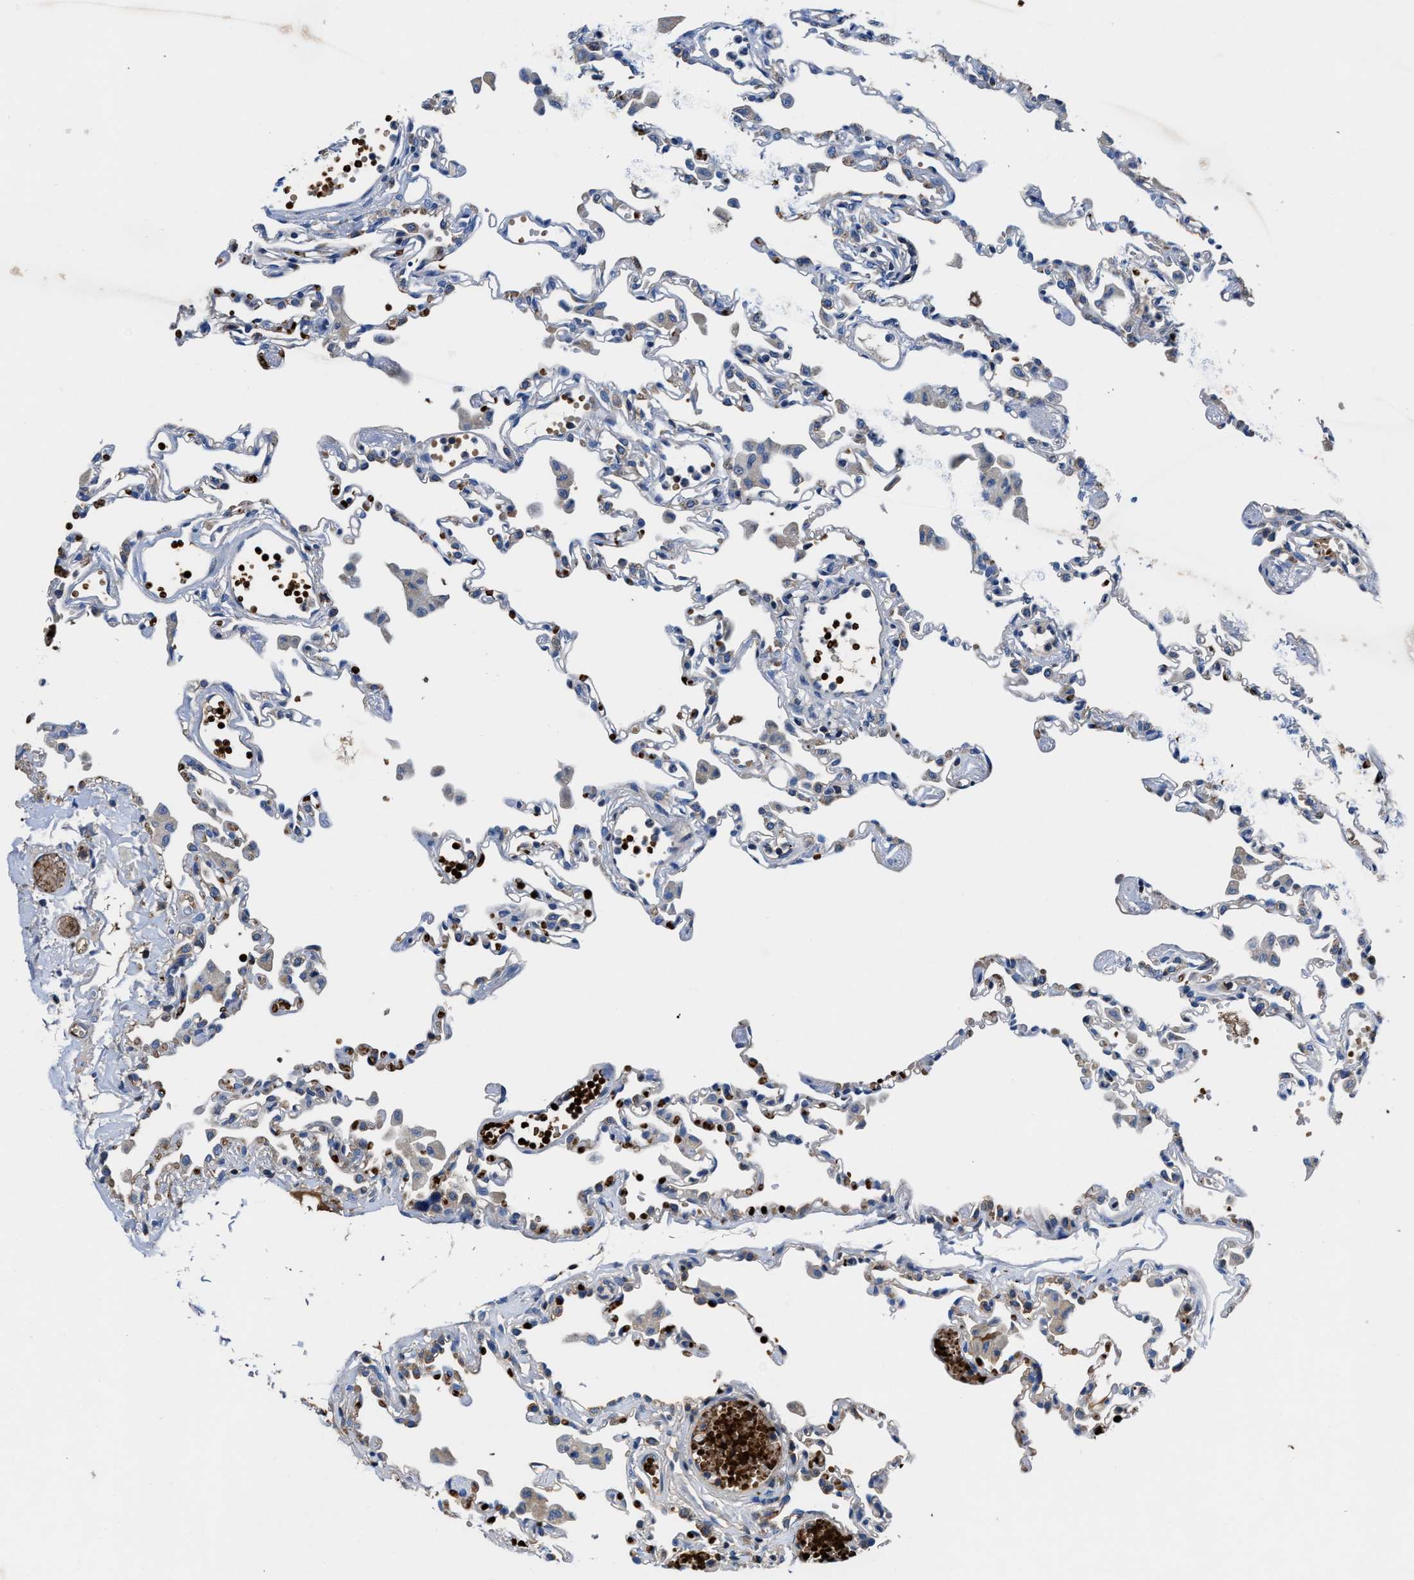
{"staining": {"intensity": "weak", "quantity": "<25%", "location": "cytoplasmic/membranous"}, "tissue": "lung", "cell_type": "Alveolar cells", "image_type": "normal", "snomed": [{"axis": "morphology", "description": "Normal tissue, NOS"}, {"axis": "topography", "description": "Bronchus"}, {"axis": "topography", "description": "Lung"}], "caption": "A high-resolution histopathology image shows immunohistochemistry (IHC) staining of normal lung, which reveals no significant staining in alveolar cells. (Brightfield microscopy of DAB IHC at high magnification).", "gene": "PHLPP1", "patient": {"sex": "female", "age": 49}}